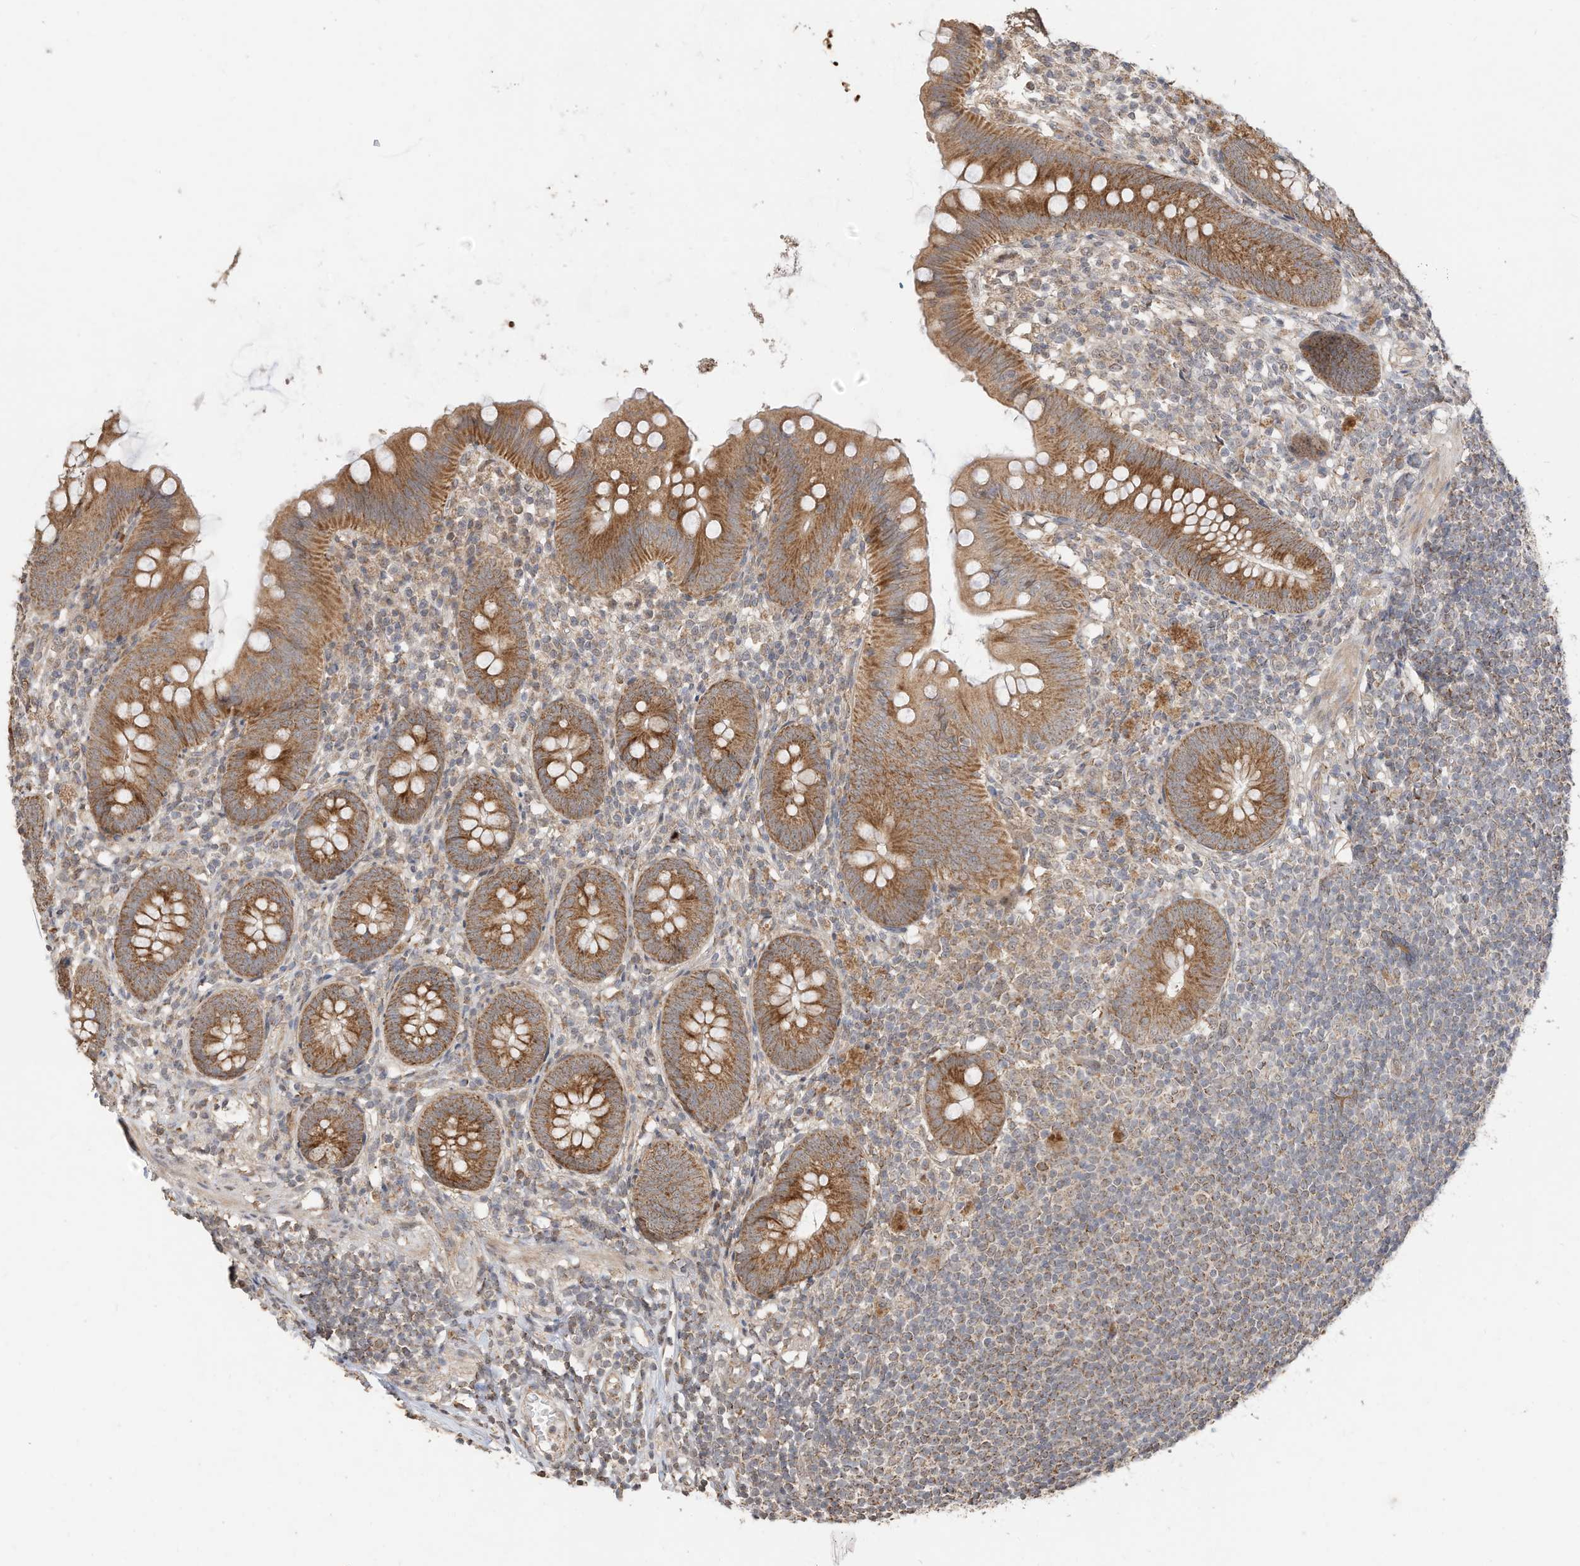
{"staining": {"intensity": "strong", "quantity": ">75%", "location": "cytoplasmic/membranous"}, "tissue": "appendix", "cell_type": "Glandular cells", "image_type": "normal", "snomed": [{"axis": "morphology", "description": "Normal tissue, NOS"}, {"axis": "topography", "description": "Appendix"}], "caption": "A high-resolution image shows immunohistochemistry staining of normal appendix, which demonstrates strong cytoplasmic/membranous expression in about >75% of glandular cells.", "gene": "CAGE1", "patient": {"sex": "female", "age": 62}}